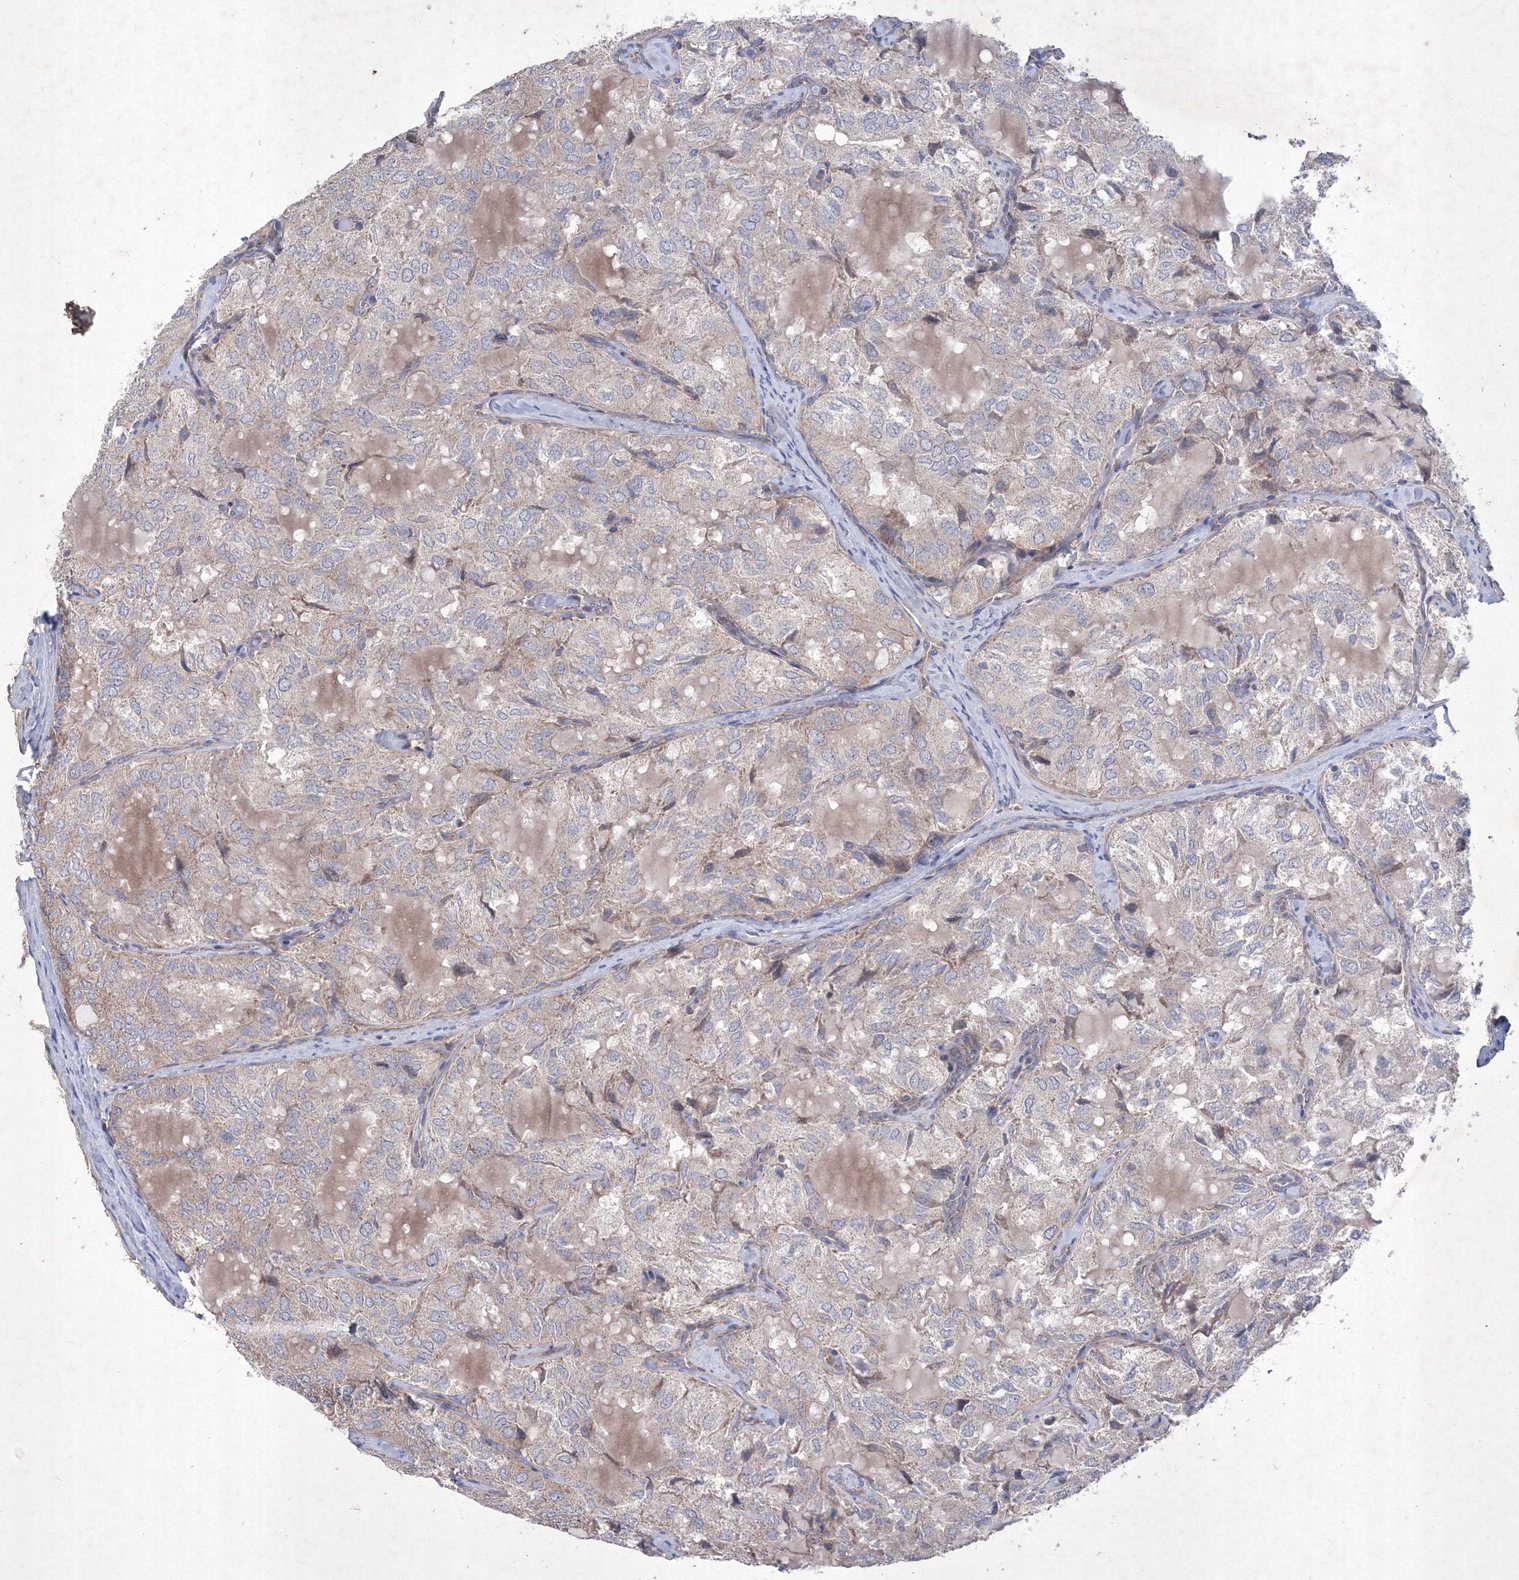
{"staining": {"intensity": "weak", "quantity": "<25%", "location": "cytoplasmic/membranous"}, "tissue": "thyroid cancer", "cell_type": "Tumor cells", "image_type": "cancer", "snomed": [{"axis": "morphology", "description": "Follicular adenoma carcinoma, NOS"}, {"axis": "topography", "description": "Thyroid gland"}], "caption": "Tumor cells are negative for brown protein staining in thyroid cancer (follicular adenoma carcinoma).", "gene": "MTRF1L", "patient": {"sex": "male", "age": 75}}